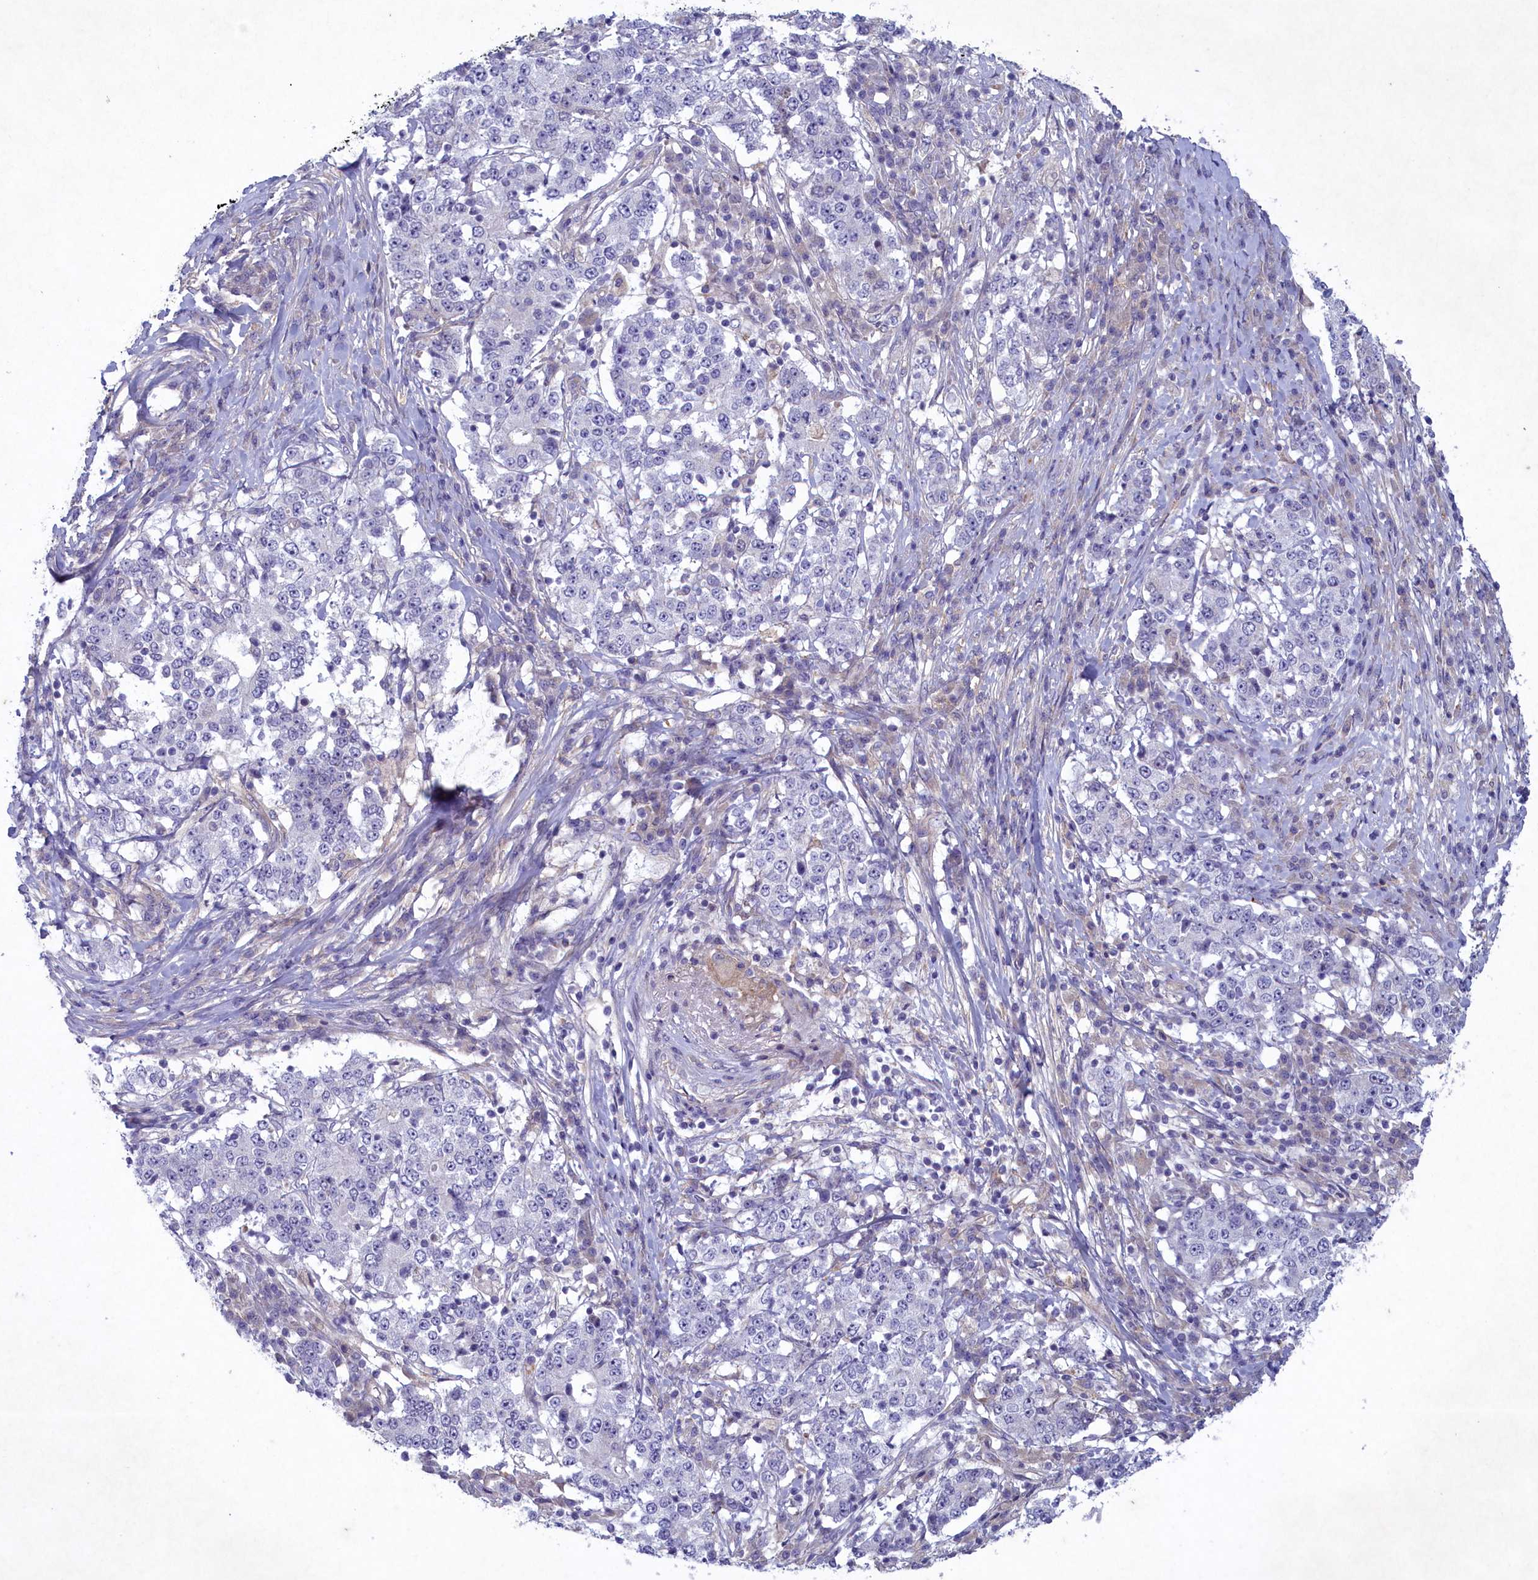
{"staining": {"intensity": "negative", "quantity": "none", "location": "none"}, "tissue": "stomach cancer", "cell_type": "Tumor cells", "image_type": "cancer", "snomed": [{"axis": "morphology", "description": "Adenocarcinoma, NOS"}, {"axis": "topography", "description": "Stomach"}], "caption": "Protein analysis of adenocarcinoma (stomach) displays no significant staining in tumor cells.", "gene": "PLEKHG6", "patient": {"sex": "male", "age": 59}}